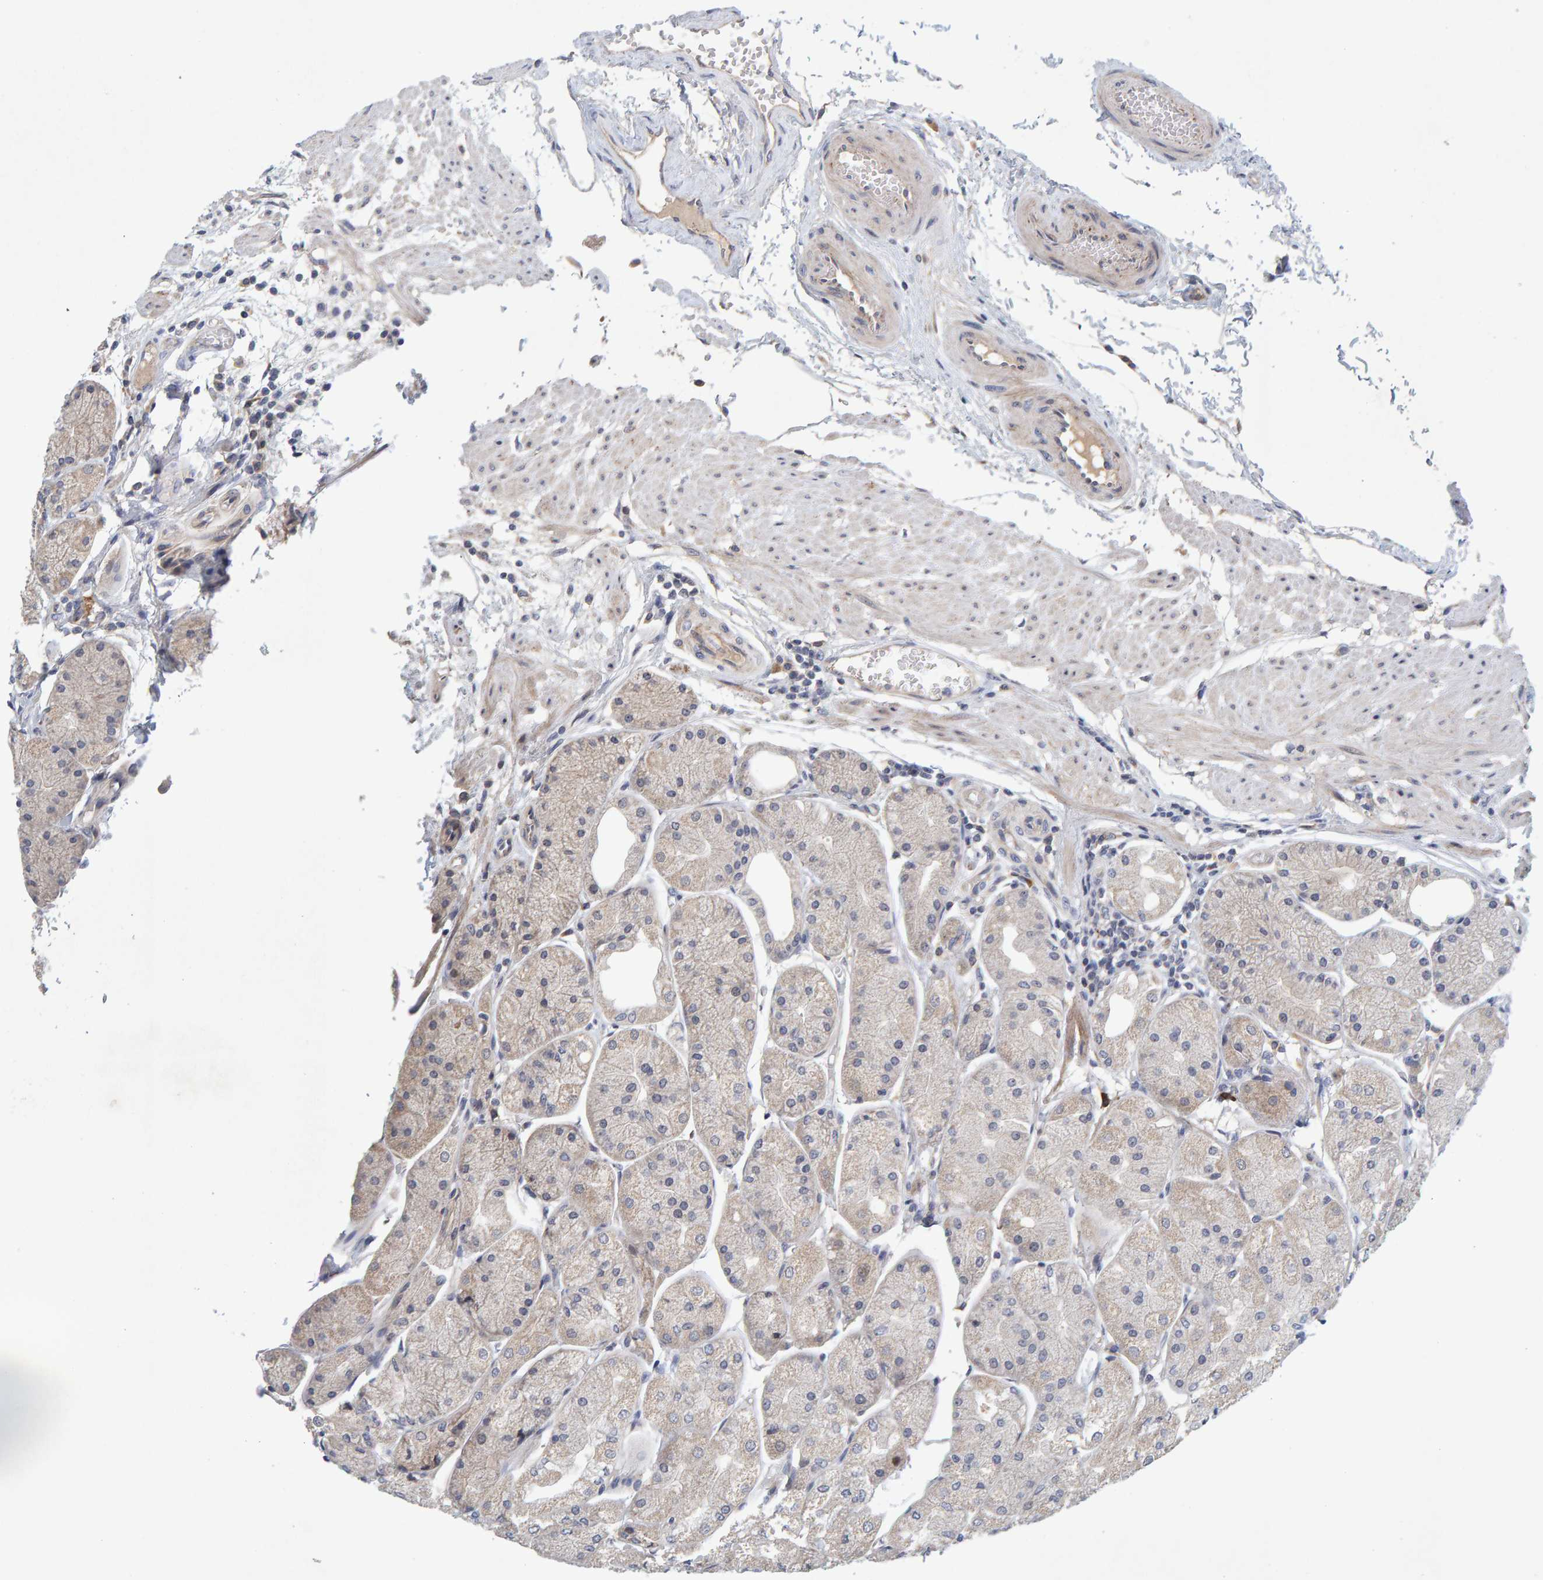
{"staining": {"intensity": "weak", "quantity": "<25%", "location": "cytoplasmic/membranous"}, "tissue": "stomach", "cell_type": "Glandular cells", "image_type": "normal", "snomed": [{"axis": "morphology", "description": "Normal tissue, NOS"}, {"axis": "topography", "description": "Stomach, upper"}], "caption": "The image displays no staining of glandular cells in benign stomach. Brightfield microscopy of immunohistochemistry (IHC) stained with DAB (brown) and hematoxylin (blue), captured at high magnification.", "gene": "ZNF77", "patient": {"sex": "male", "age": 72}}